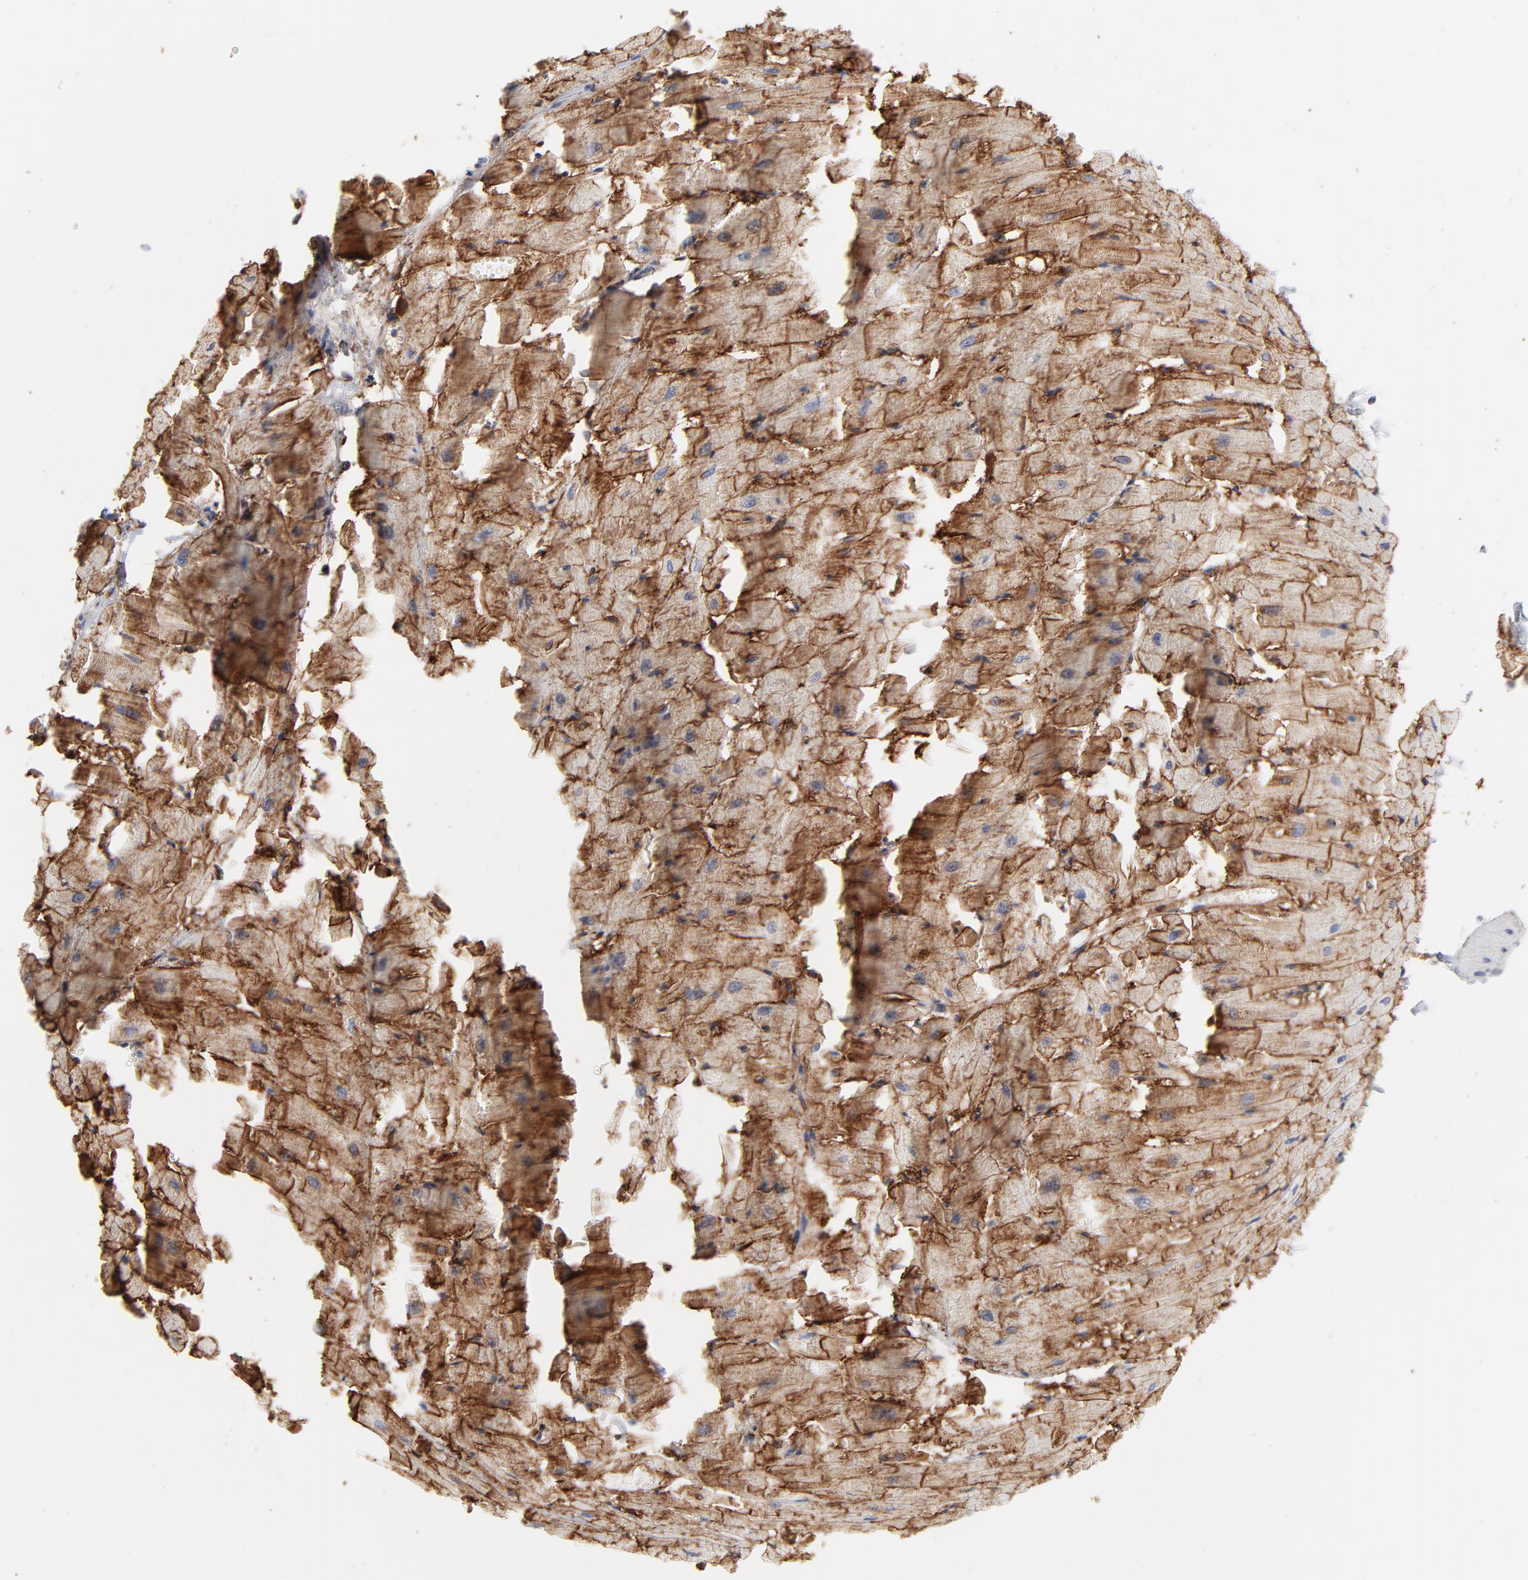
{"staining": {"intensity": "moderate", "quantity": ">75%", "location": "cytoplasmic/membranous"}, "tissue": "heart muscle", "cell_type": "Cardiomyocytes", "image_type": "normal", "snomed": [{"axis": "morphology", "description": "Normal tissue, NOS"}, {"axis": "topography", "description": "Heart"}], "caption": "Protein staining of unremarkable heart muscle reveals moderate cytoplasmic/membranous positivity in approximately >75% of cardiomyocytes. (Stains: DAB in brown, nuclei in blue, Microscopy: brightfield microscopy at high magnification).", "gene": "SLC16A1", "patient": {"sex": "female", "age": 19}}